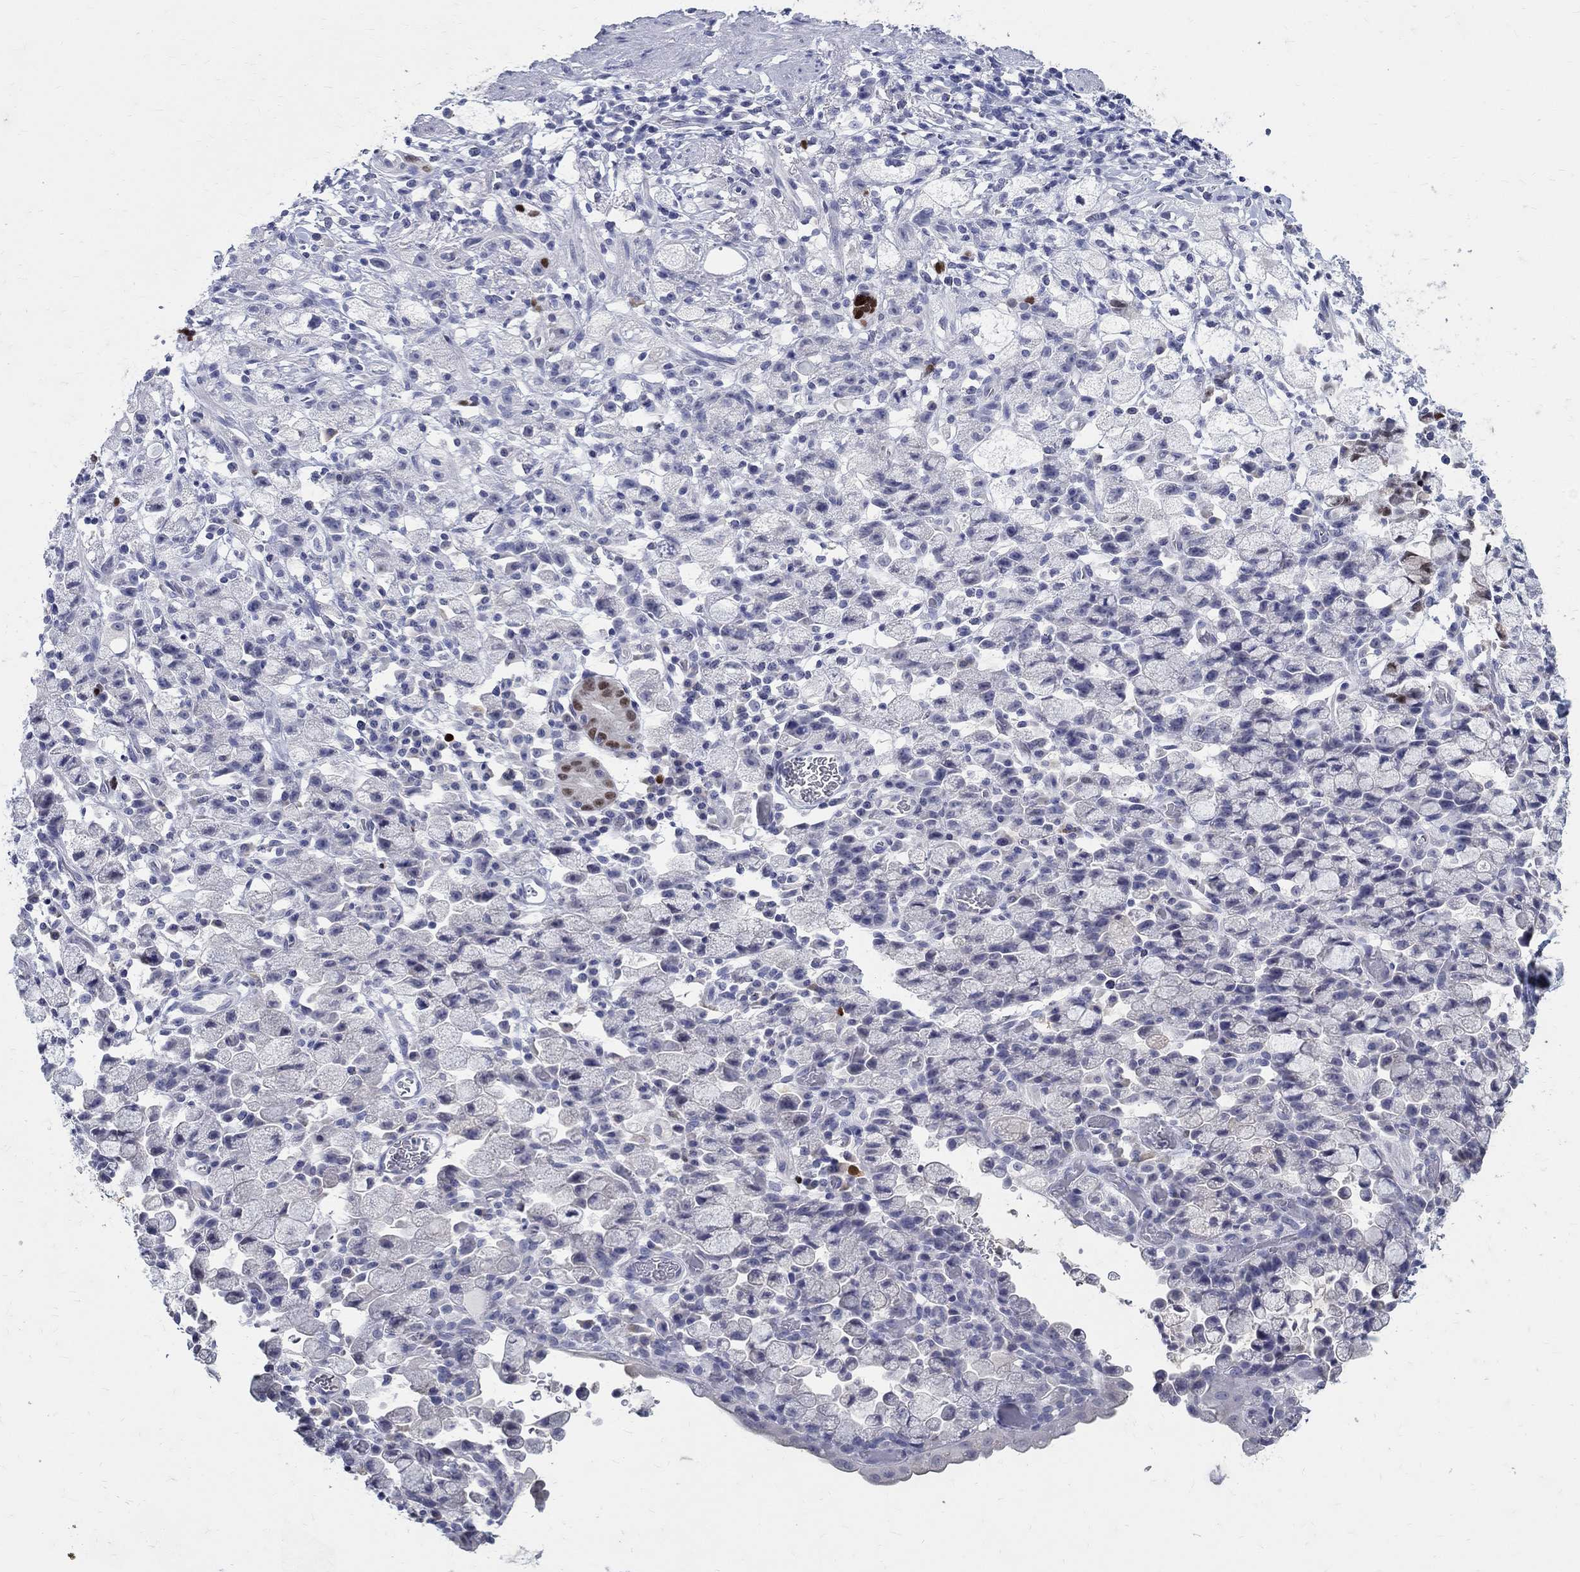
{"staining": {"intensity": "moderate", "quantity": "<25%", "location": "nuclear"}, "tissue": "stomach cancer", "cell_type": "Tumor cells", "image_type": "cancer", "snomed": [{"axis": "morphology", "description": "Adenocarcinoma, NOS"}, {"axis": "topography", "description": "Stomach"}], "caption": "Stomach cancer tissue demonstrates moderate nuclear positivity in about <25% of tumor cells, visualized by immunohistochemistry.", "gene": "SOX2", "patient": {"sex": "male", "age": 58}}